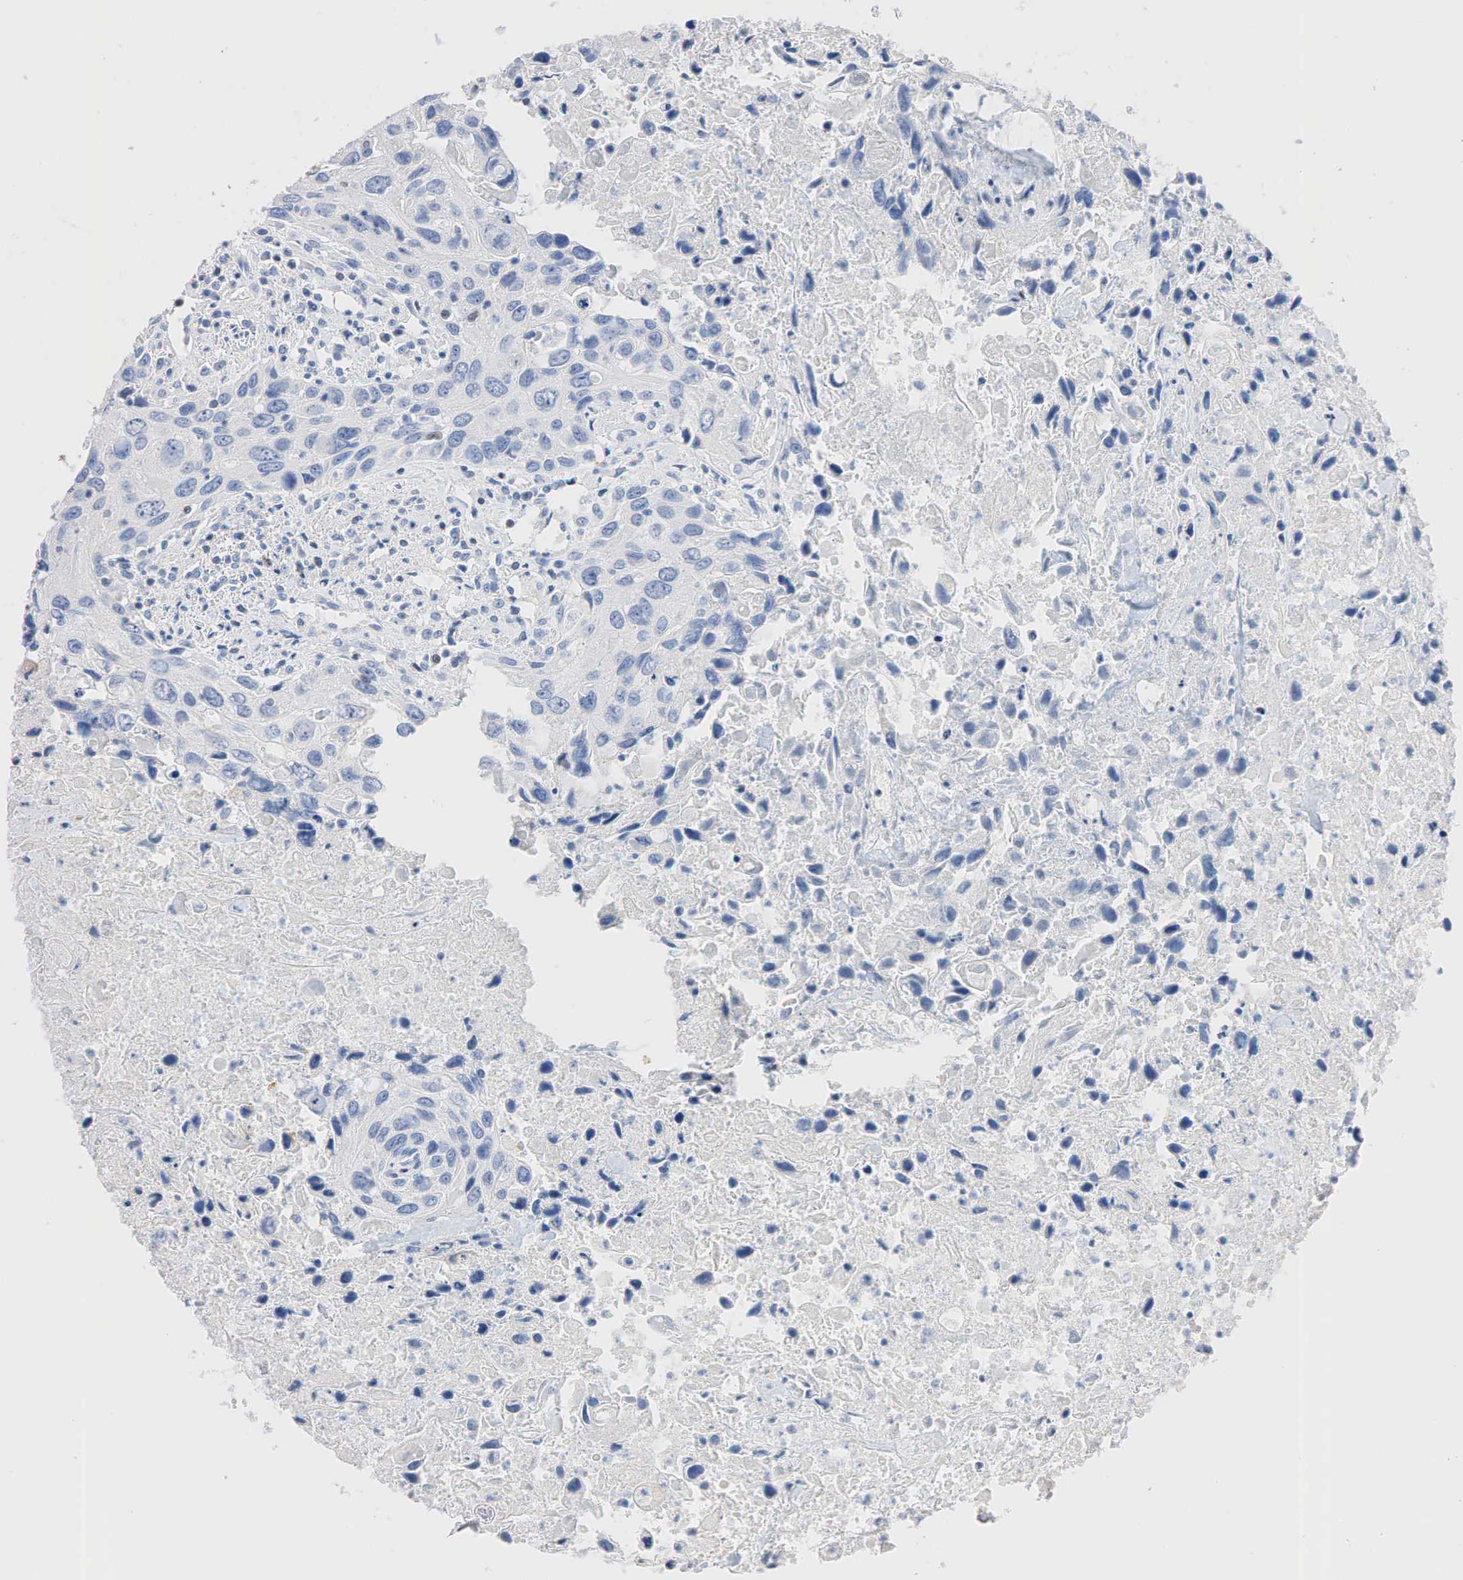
{"staining": {"intensity": "negative", "quantity": "none", "location": "none"}, "tissue": "urothelial cancer", "cell_type": "Tumor cells", "image_type": "cancer", "snomed": [{"axis": "morphology", "description": "Urothelial carcinoma, High grade"}, {"axis": "topography", "description": "Urinary bladder"}], "caption": "Immunohistochemical staining of urothelial cancer exhibits no significant staining in tumor cells.", "gene": "SYP", "patient": {"sex": "male", "age": 71}}